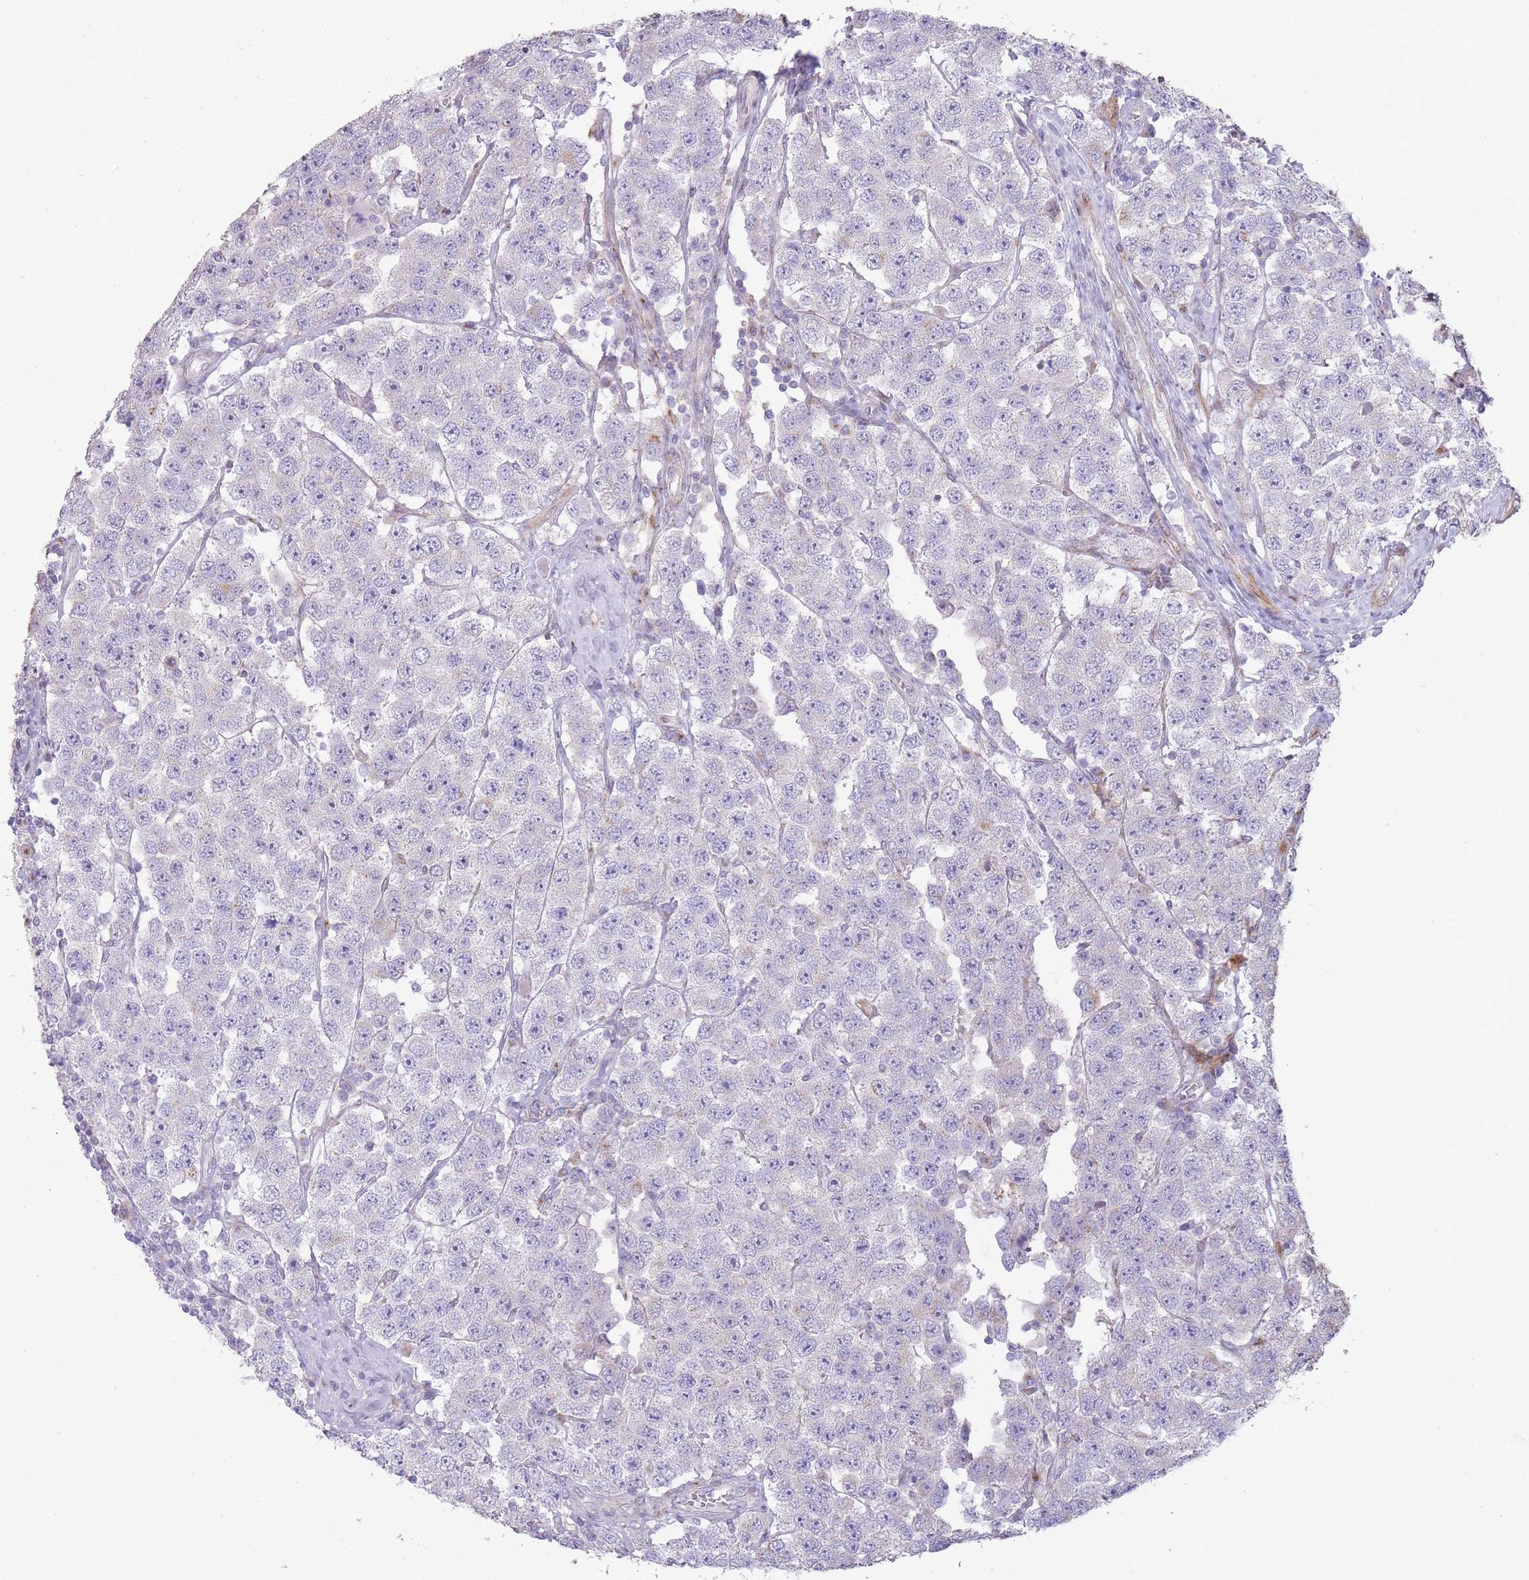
{"staining": {"intensity": "negative", "quantity": "none", "location": "none"}, "tissue": "testis cancer", "cell_type": "Tumor cells", "image_type": "cancer", "snomed": [{"axis": "morphology", "description": "Seminoma, NOS"}, {"axis": "topography", "description": "Testis"}], "caption": "A histopathology image of human seminoma (testis) is negative for staining in tumor cells.", "gene": "PPP3R2", "patient": {"sex": "male", "age": 28}}